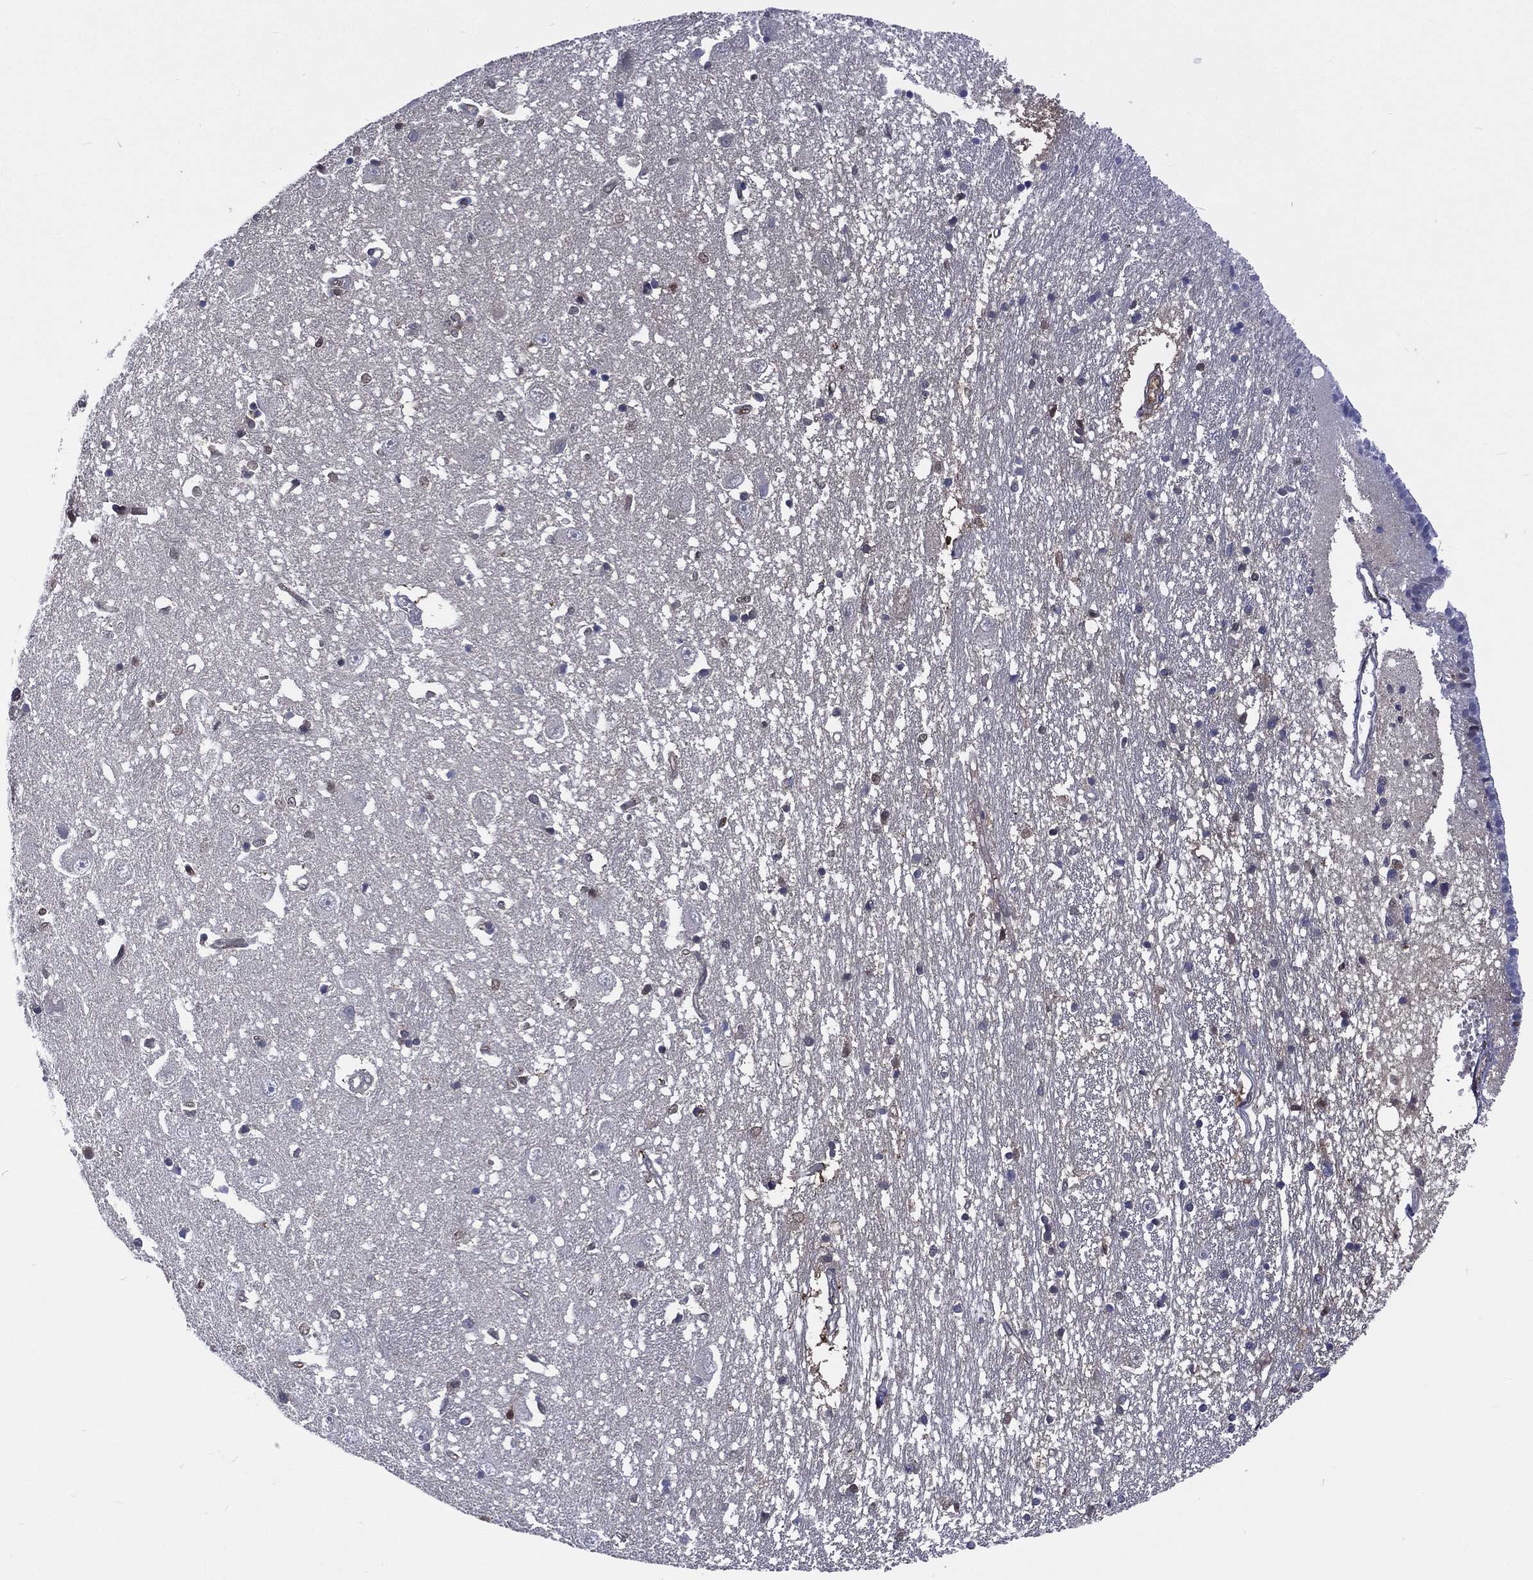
{"staining": {"intensity": "strong", "quantity": "<25%", "location": "nuclear"}, "tissue": "caudate", "cell_type": "Glial cells", "image_type": "normal", "snomed": [{"axis": "morphology", "description": "Normal tissue, NOS"}, {"axis": "topography", "description": "Lateral ventricle wall"}], "caption": "A brown stain highlights strong nuclear staining of a protein in glial cells of unremarkable human caudate. (Brightfield microscopy of DAB IHC at high magnification).", "gene": "MTAP", "patient": {"sex": "male", "age": 54}}